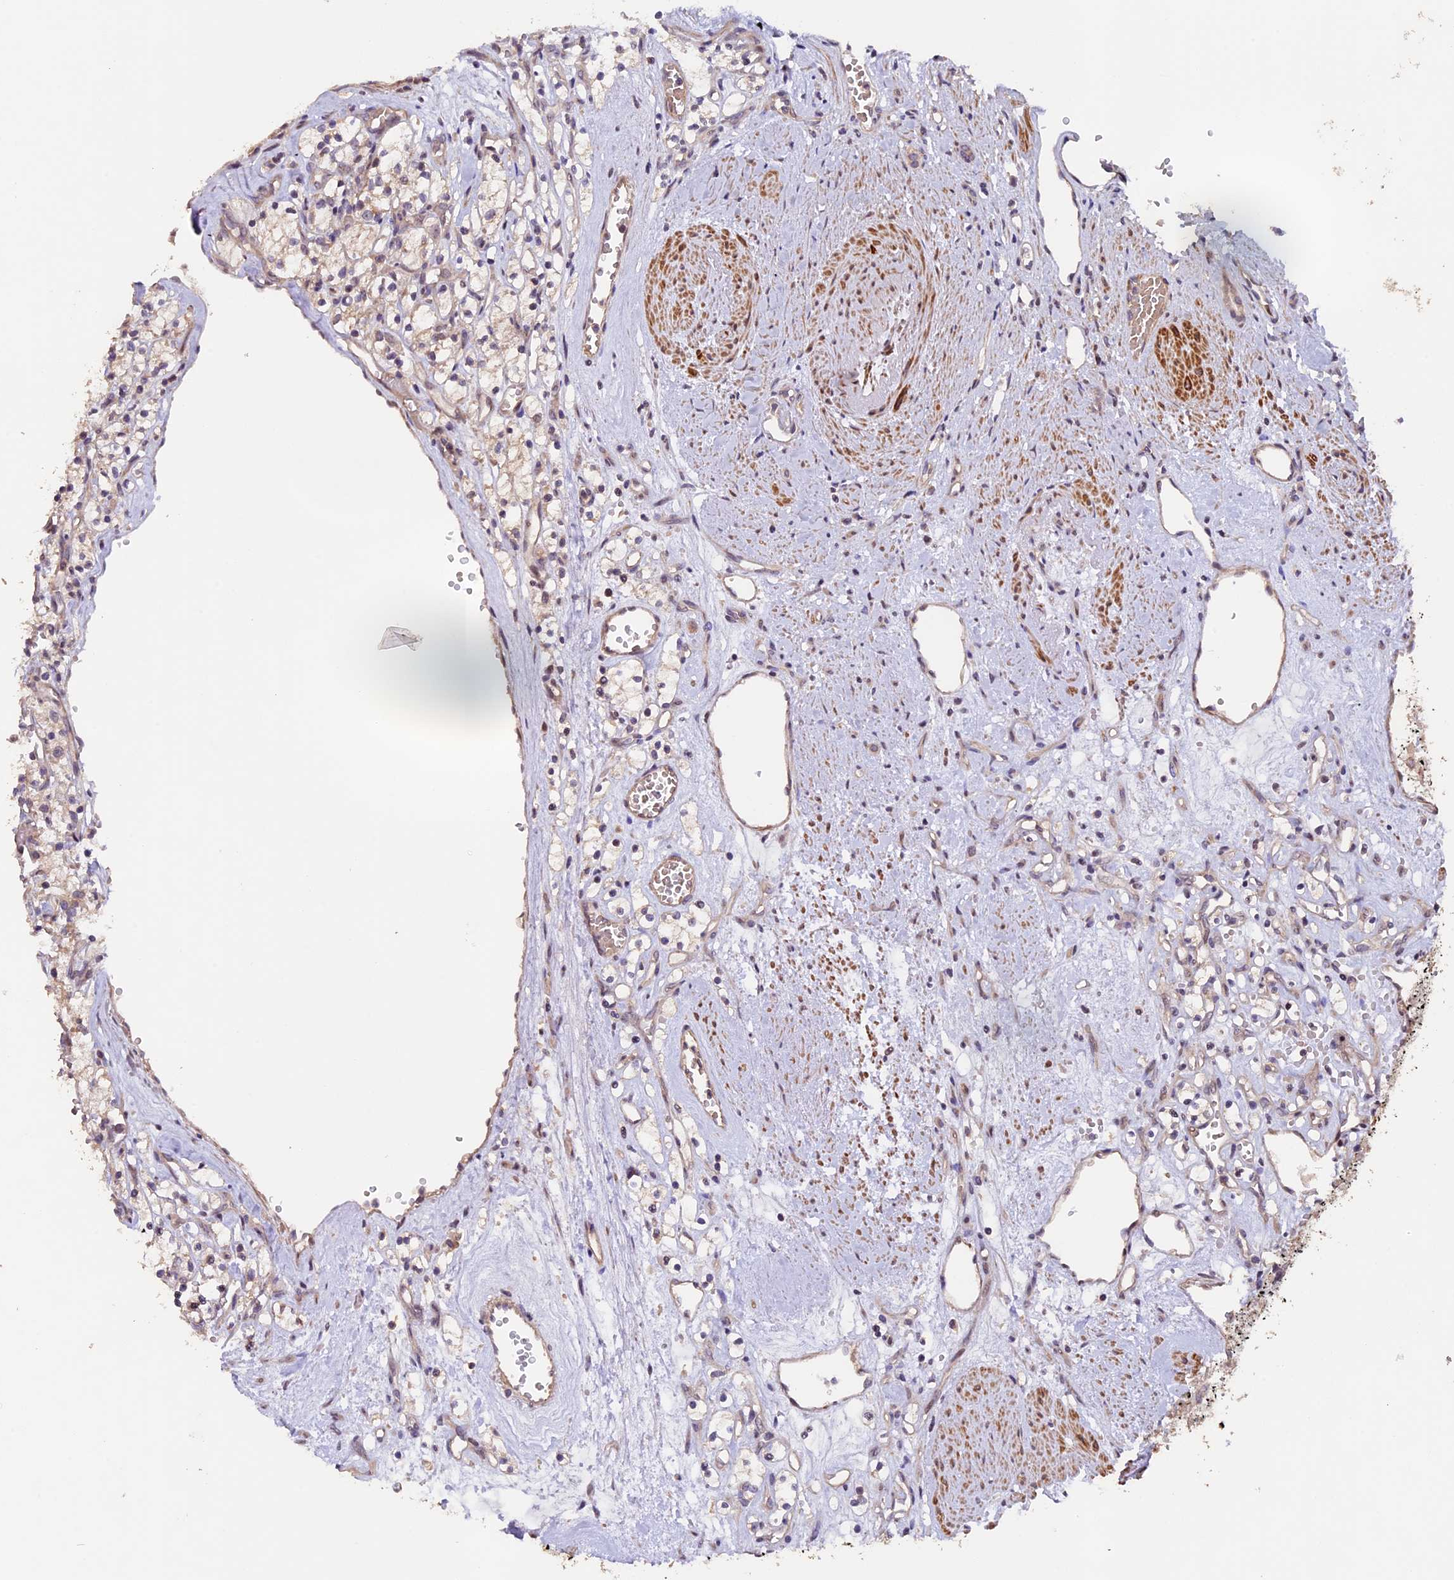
{"staining": {"intensity": "weak", "quantity": ">75%", "location": "cytoplasmic/membranous"}, "tissue": "renal cancer", "cell_type": "Tumor cells", "image_type": "cancer", "snomed": [{"axis": "morphology", "description": "Adenocarcinoma, NOS"}, {"axis": "topography", "description": "Kidney"}], "caption": "Immunohistochemical staining of human renal cancer (adenocarcinoma) displays low levels of weak cytoplasmic/membranous positivity in approximately >75% of tumor cells. The protein of interest is stained brown, and the nuclei are stained in blue (DAB IHC with brightfield microscopy, high magnification).", "gene": "GNB5", "patient": {"sex": "female", "age": 59}}